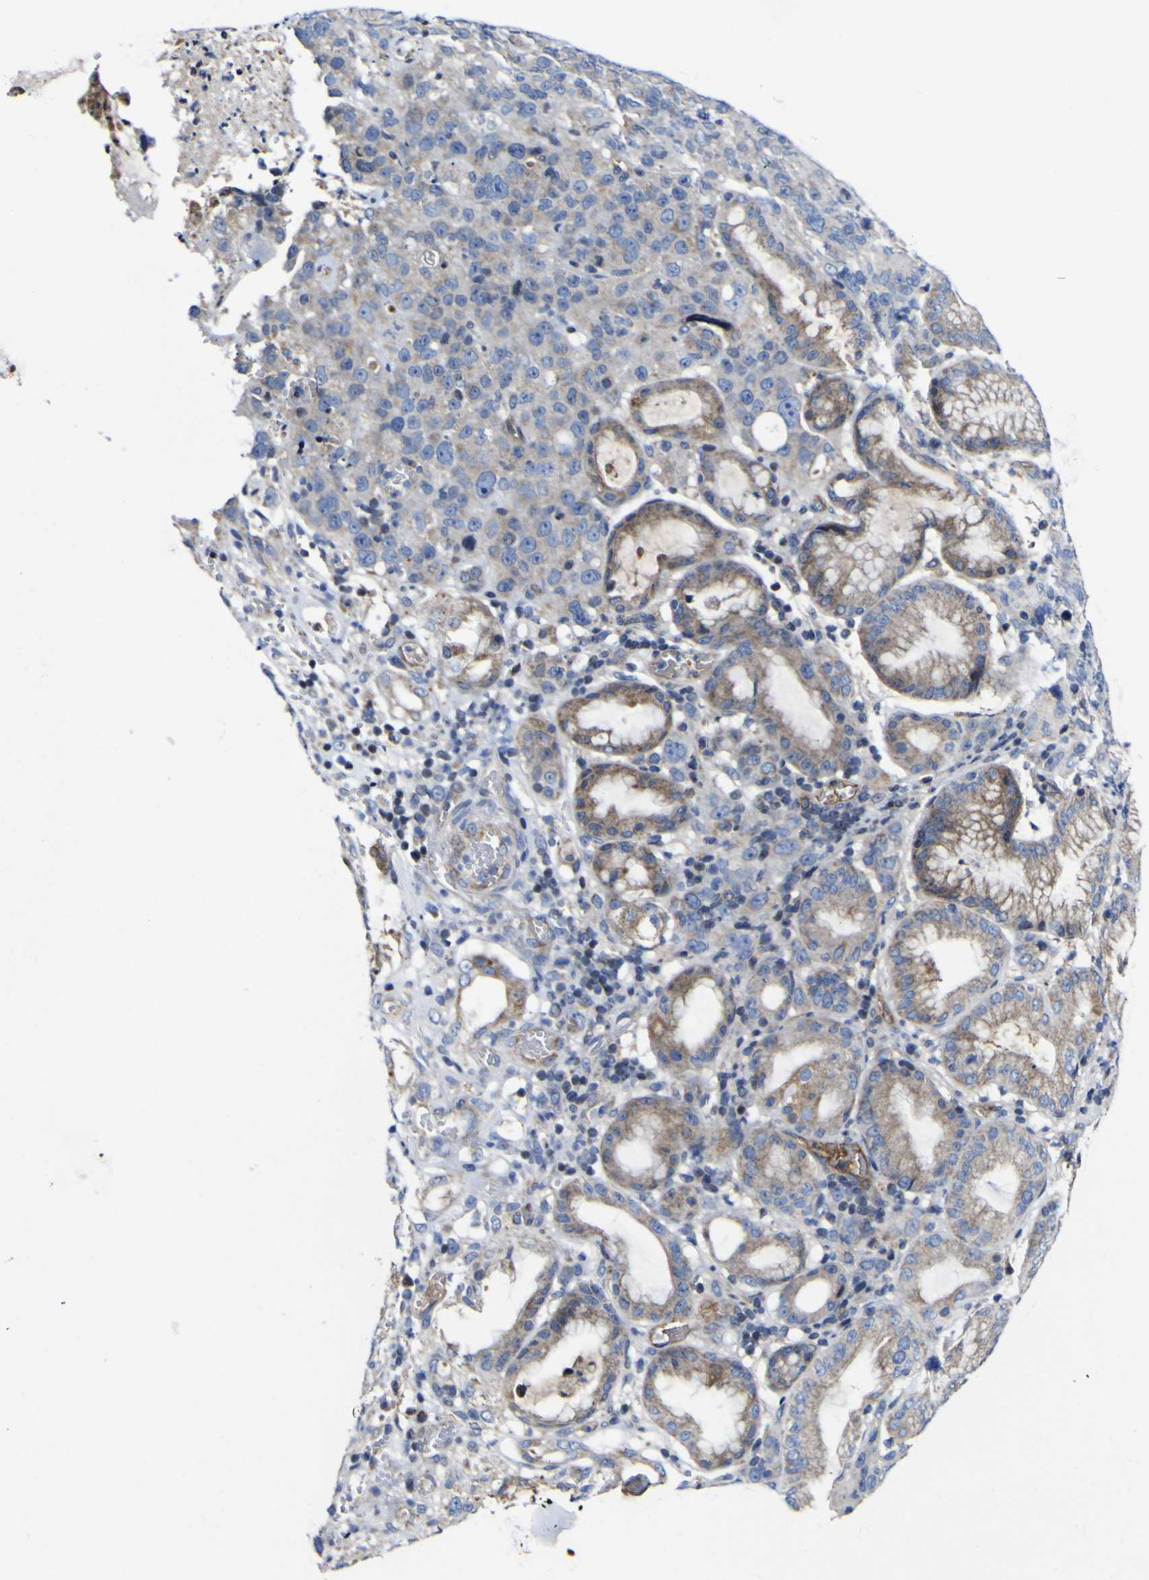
{"staining": {"intensity": "moderate", "quantity": "25%-75%", "location": "cytoplasmic/membranous"}, "tissue": "stomach cancer", "cell_type": "Tumor cells", "image_type": "cancer", "snomed": [{"axis": "morphology", "description": "Normal tissue, NOS"}, {"axis": "morphology", "description": "Adenocarcinoma, NOS"}, {"axis": "topography", "description": "Stomach"}], "caption": "Immunohistochemical staining of human stomach cancer shows medium levels of moderate cytoplasmic/membranous positivity in approximately 25%-75% of tumor cells.", "gene": "CCDC90B", "patient": {"sex": "male", "age": 48}}